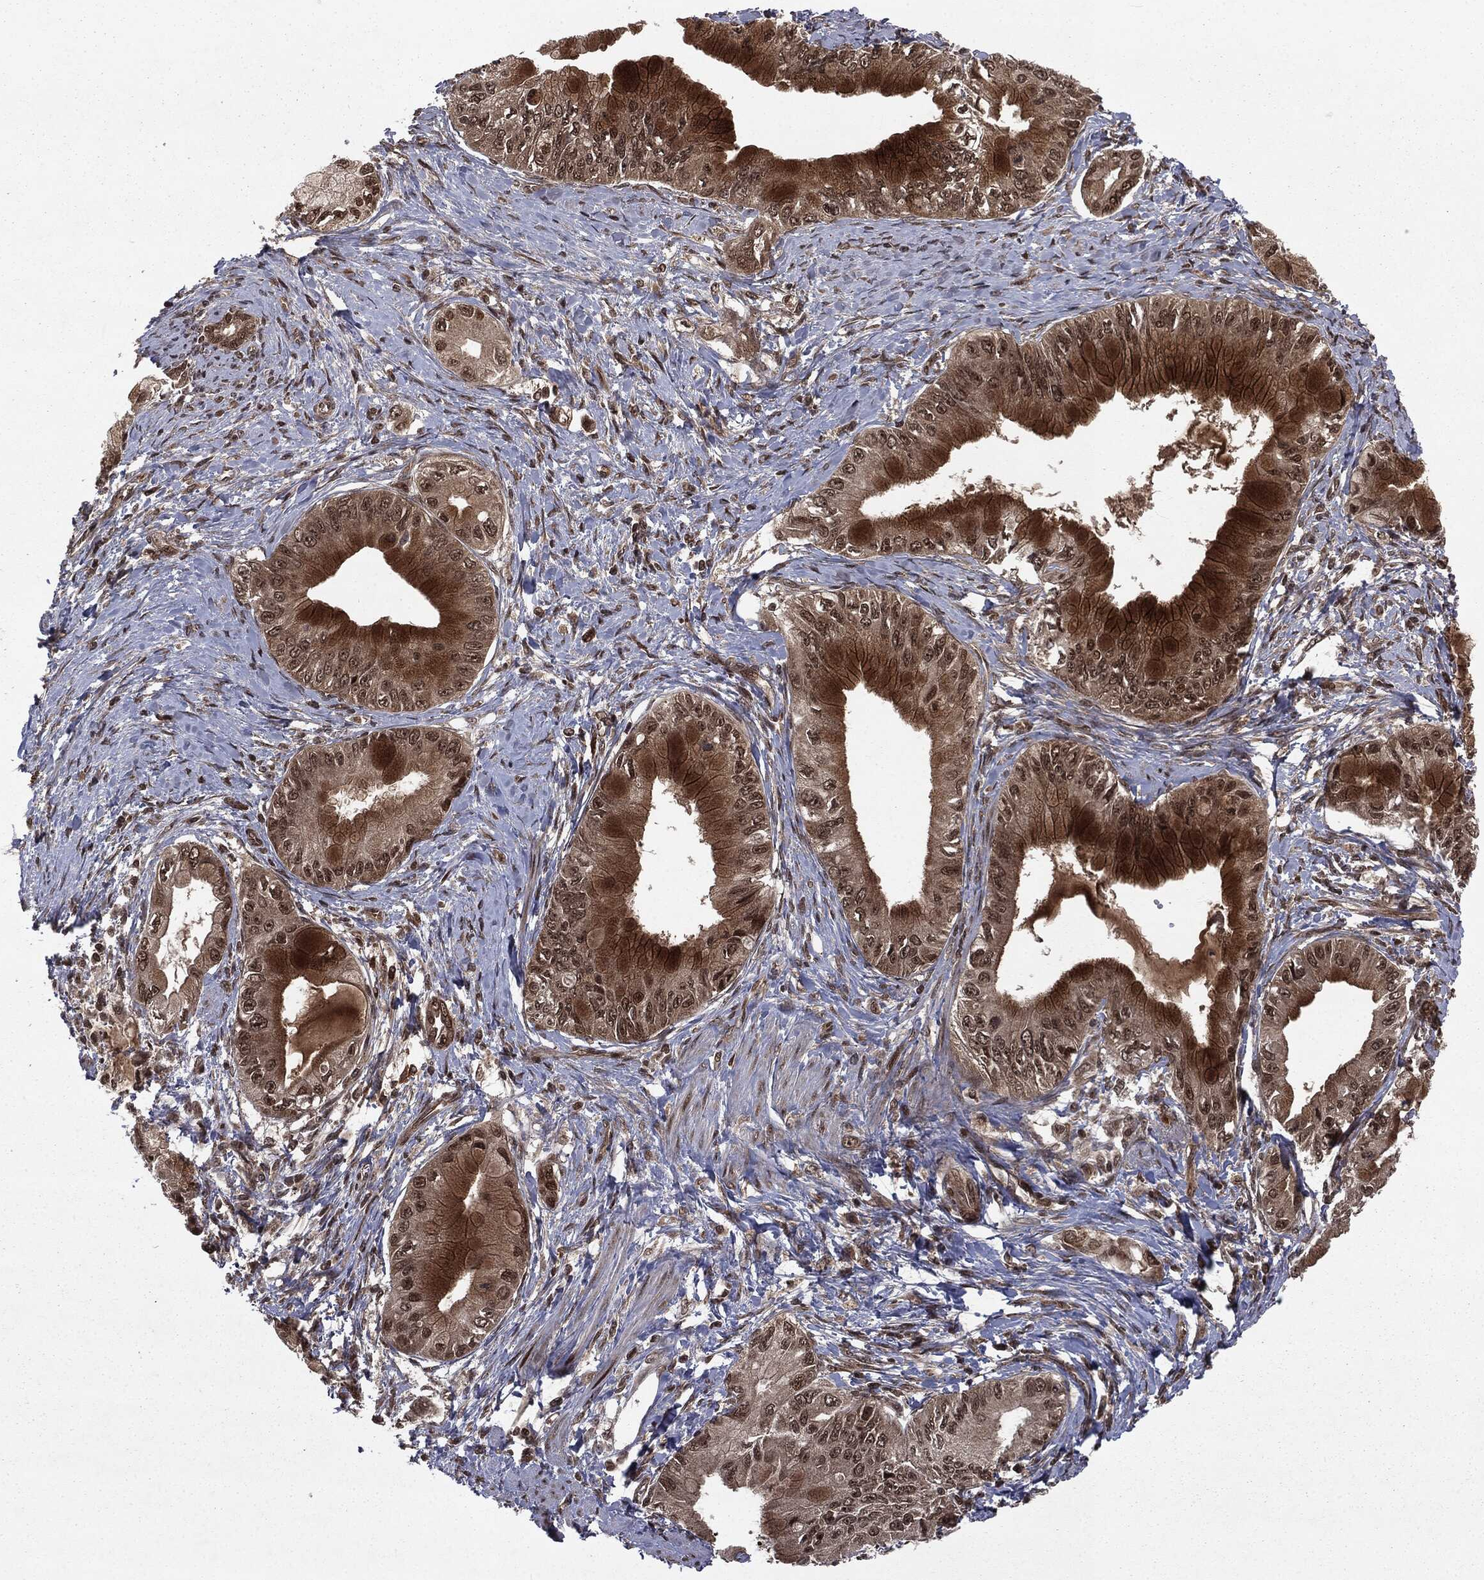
{"staining": {"intensity": "strong", "quantity": "25%-75%", "location": "cytoplasmic/membranous"}, "tissue": "pancreatic cancer", "cell_type": "Tumor cells", "image_type": "cancer", "snomed": [{"axis": "morphology", "description": "Adenocarcinoma, NOS"}, {"axis": "topography", "description": "Pancreas"}], "caption": "This photomicrograph shows IHC staining of human pancreatic cancer (adenocarcinoma), with high strong cytoplasmic/membranous positivity in about 25%-75% of tumor cells.", "gene": "STAU2", "patient": {"sex": "male", "age": 48}}